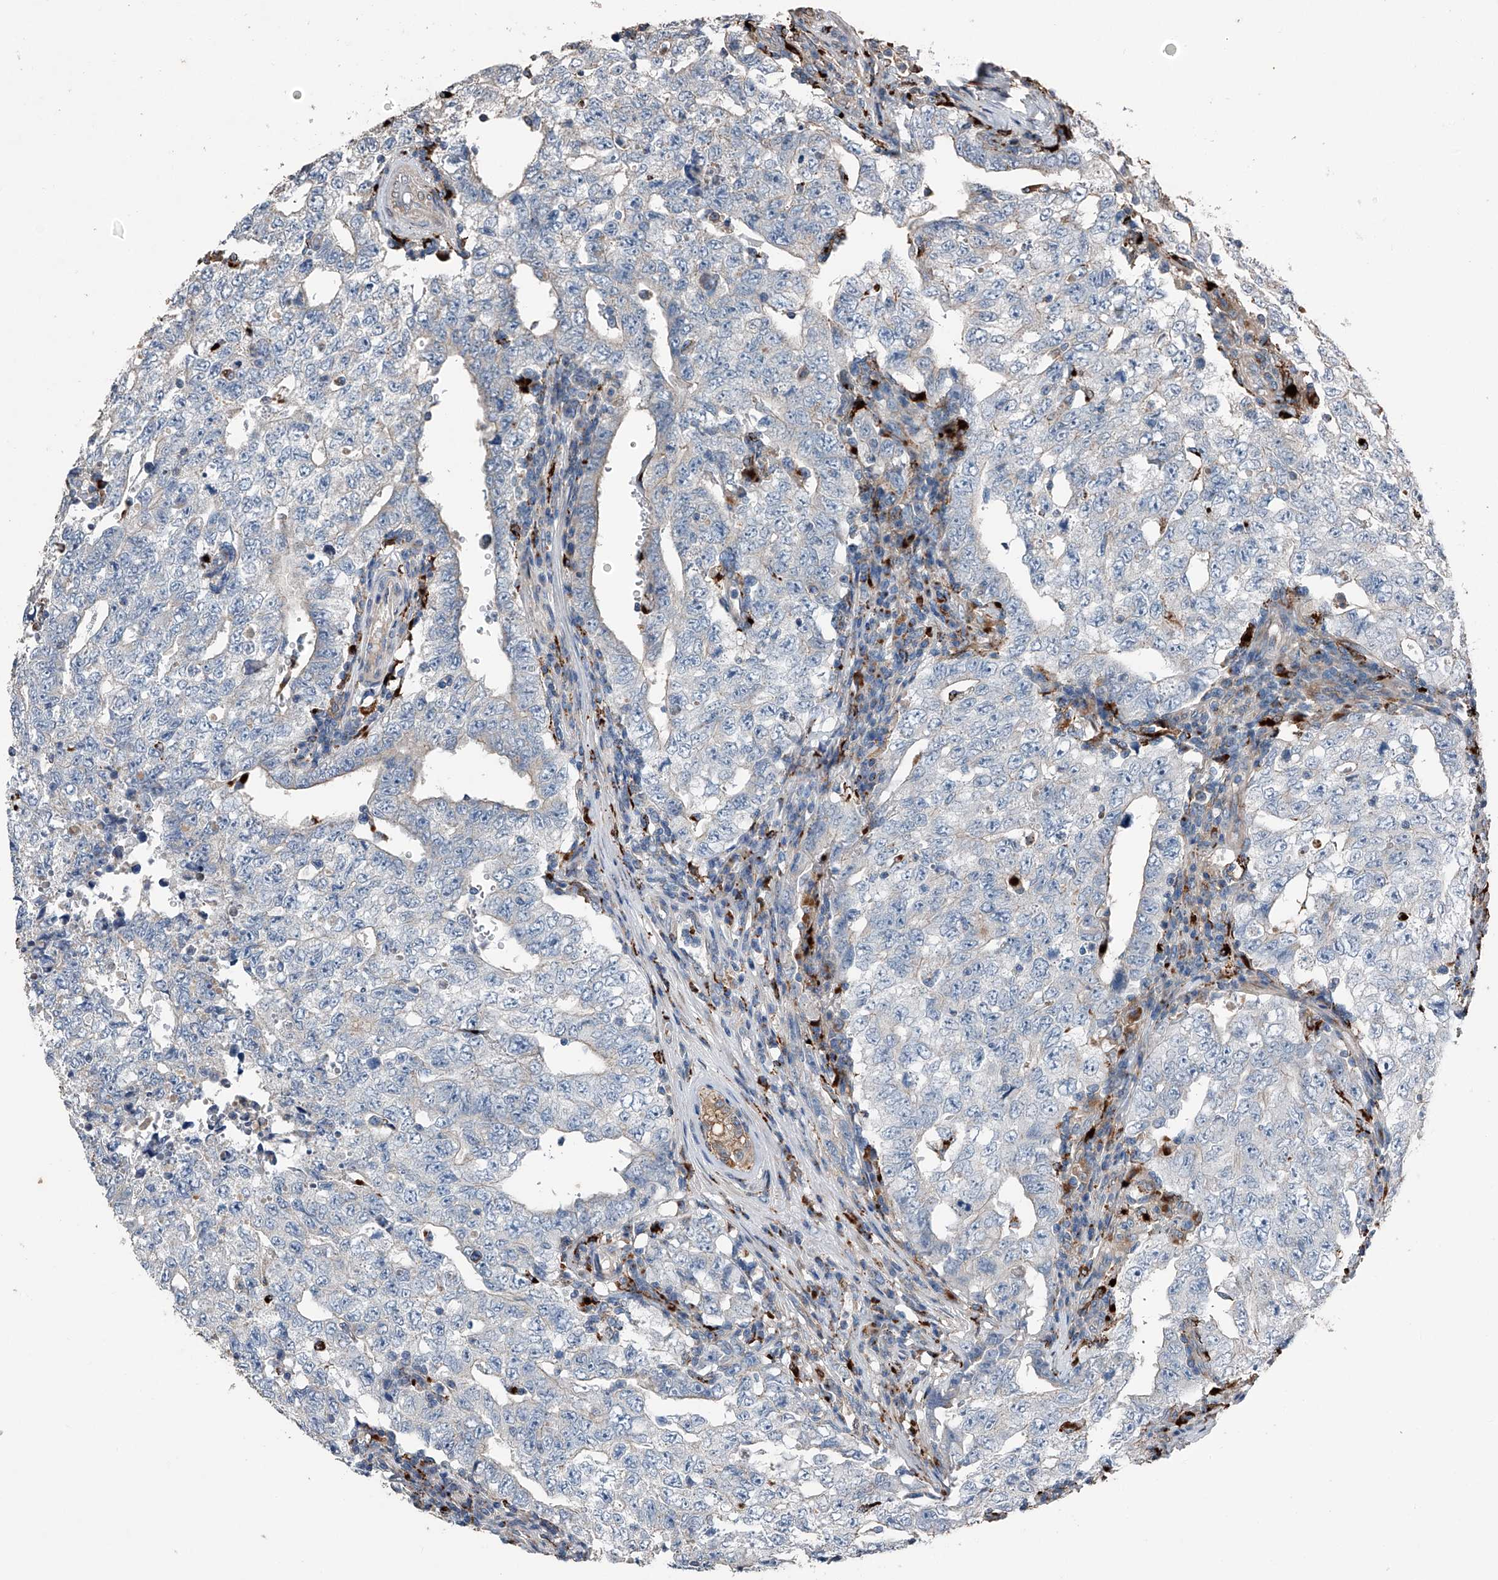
{"staining": {"intensity": "negative", "quantity": "none", "location": "none"}, "tissue": "testis cancer", "cell_type": "Tumor cells", "image_type": "cancer", "snomed": [{"axis": "morphology", "description": "Carcinoma, Embryonal, NOS"}, {"axis": "topography", "description": "Testis"}], "caption": "Tumor cells show no significant protein positivity in testis cancer (embryonal carcinoma).", "gene": "ZNF772", "patient": {"sex": "male", "age": 26}}